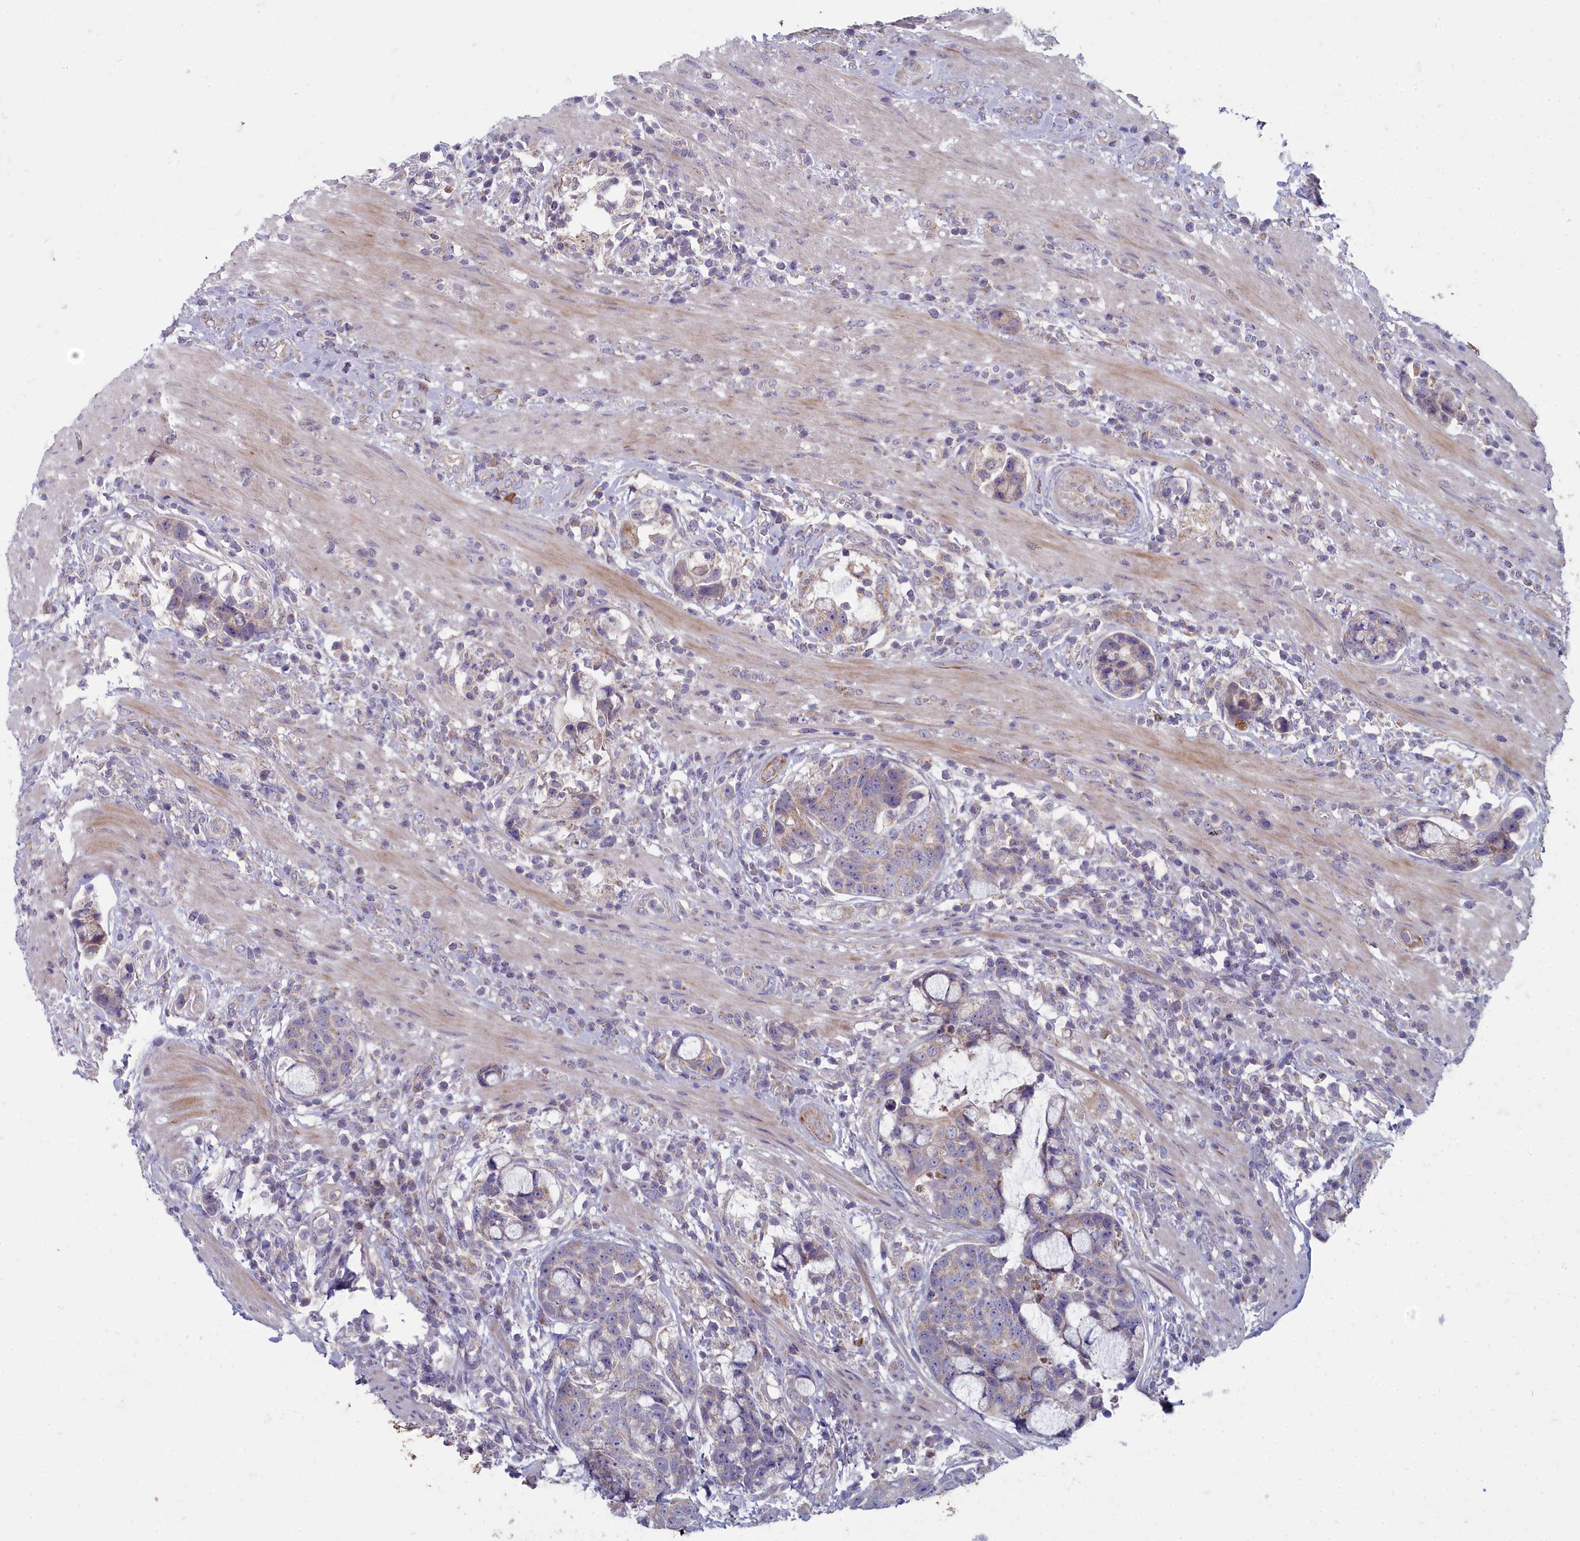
{"staining": {"intensity": "weak", "quantity": "25%-75%", "location": "cytoplasmic/membranous"}, "tissue": "colorectal cancer", "cell_type": "Tumor cells", "image_type": "cancer", "snomed": [{"axis": "morphology", "description": "Adenocarcinoma, NOS"}, {"axis": "topography", "description": "Colon"}], "caption": "Colorectal cancer stained for a protein displays weak cytoplasmic/membranous positivity in tumor cells. Using DAB (3,3'-diaminobenzidine) (brown) and hematoxylin (blue) stains, captured at high magnification using brightfield microscopy.", "gene": "INSYN2A", "patient": {"sex": "female", "age": 82}}